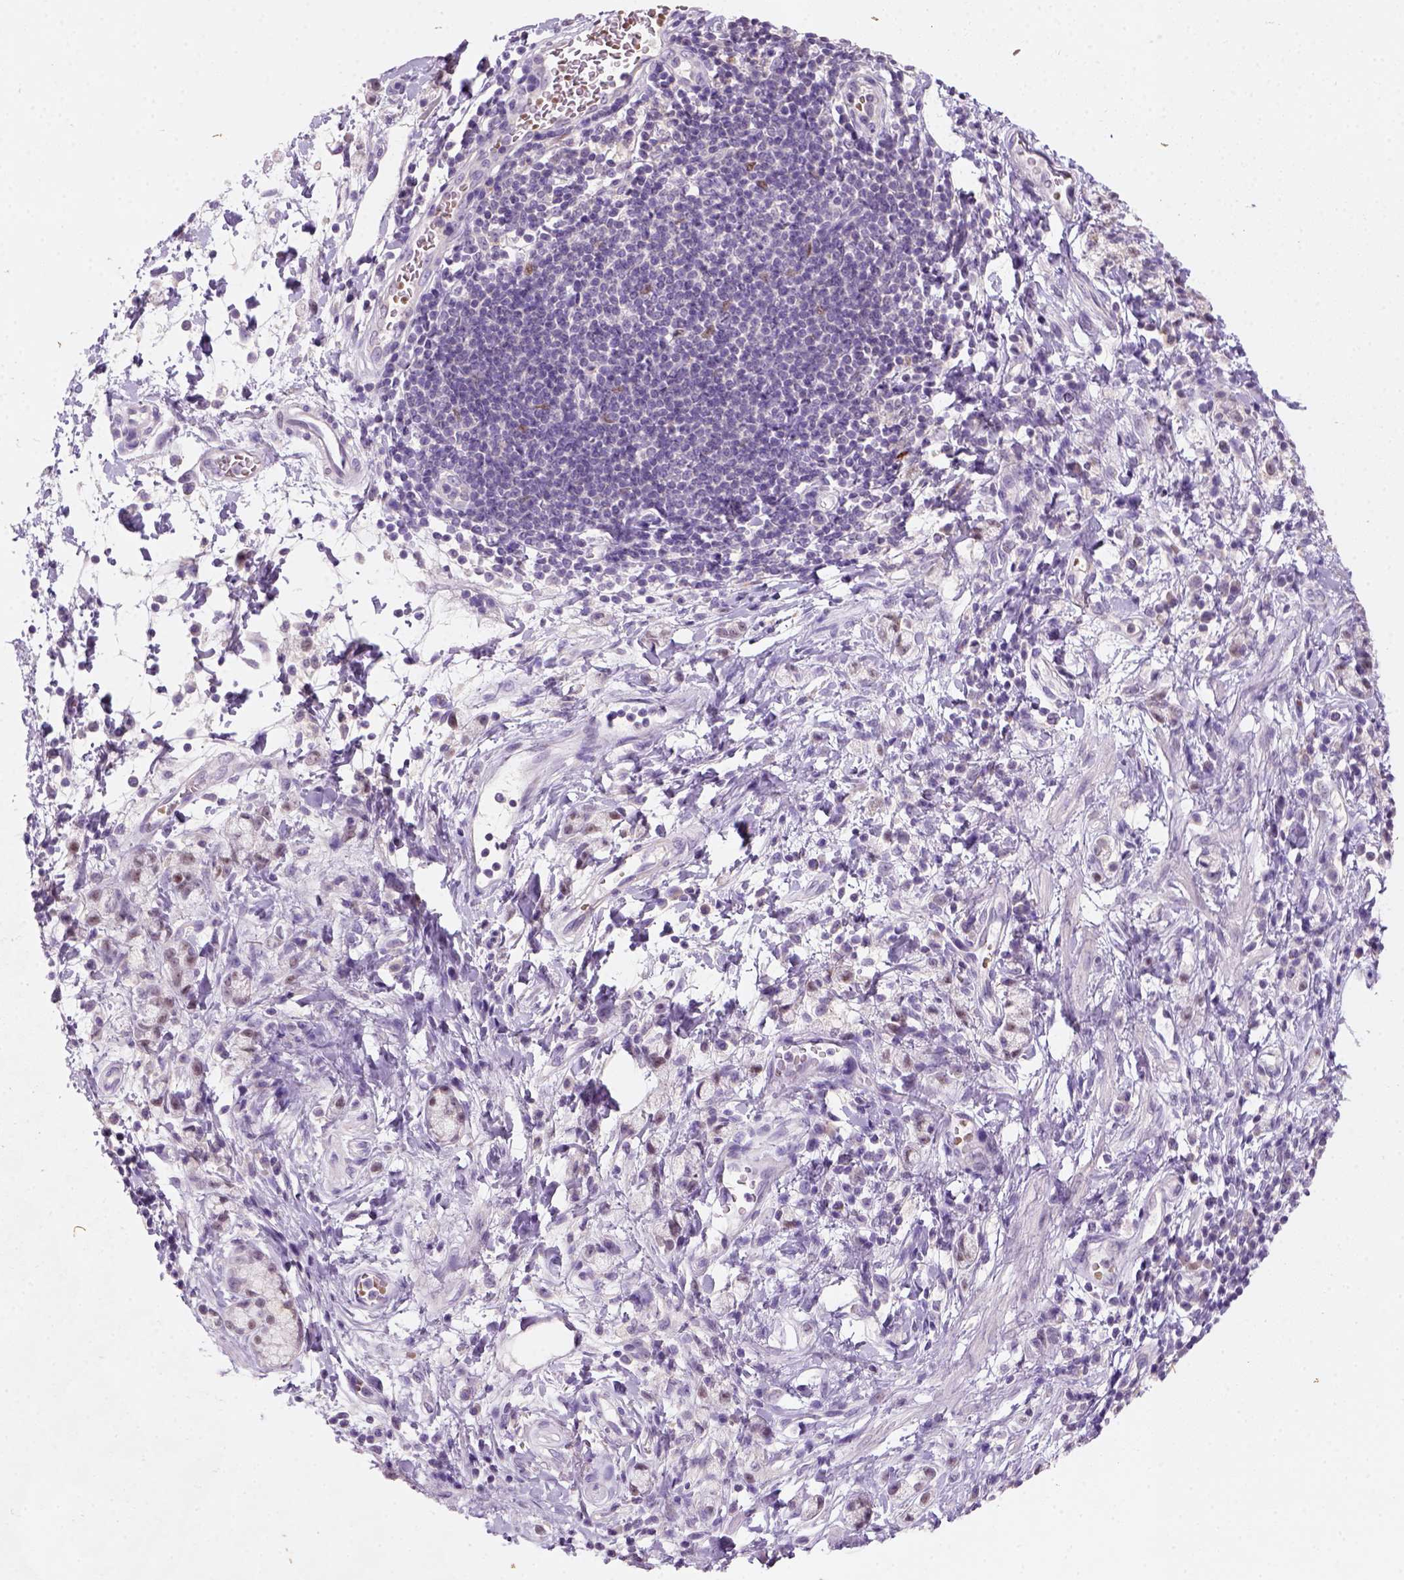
{"staining": {"intensity": "negative", "quantity": "none", "location": "none"}, "tissue": "stomach cancer", "cell_type": "Tumor cells", "image_type": "cancer", "snomed": [{"axis": "morphology", "description": "Adenocarcinoma, NOS"}, {"axis": "topography", "description": "Stomach"}], "caption": "This is an IHC photomicrograph of stomach cancer. There is no expression in tumor cells.", "gene": "ZMAT4", "patient": {"sex": "male", "age": 58}}